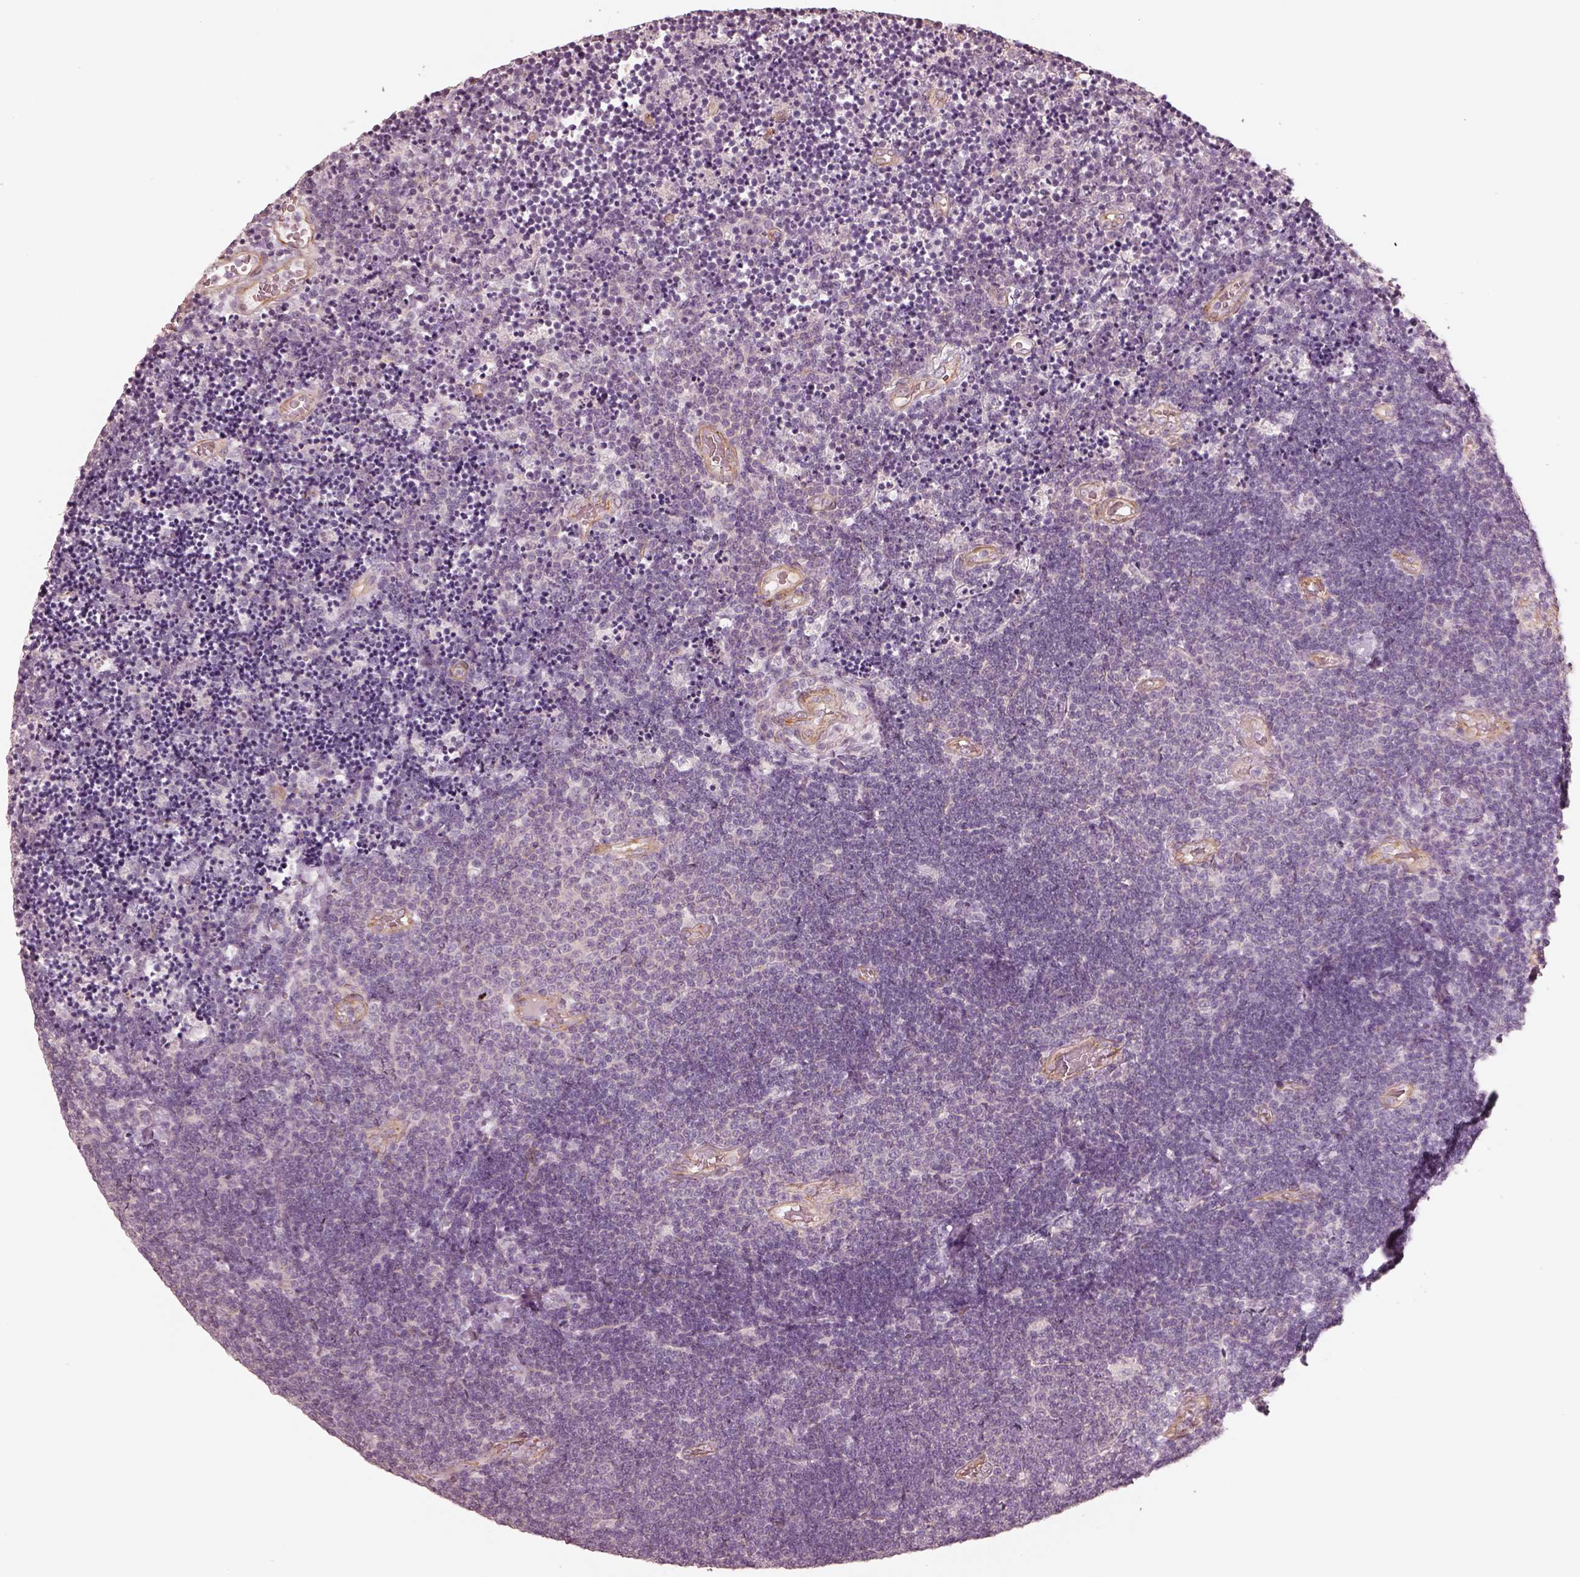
{"staining": {"intensity": "negative", "quantity": "none", "location": "none"}, "tissue": "lymphoma", "cell_type": "Tumor cells", "image_type": "cancer", "snomed": [{"axis": "morphology", "description": "Malignant lymphoma, non-Hodgkin's type, Low grade"}, {"axis": "topography", "description": "Brain"}], "caption": "This is an IHC micrograph of lymphoma. There is no expression in tumor cells.", "gene": "CRYM", "patient": {"sex": "female", "age": 66}}